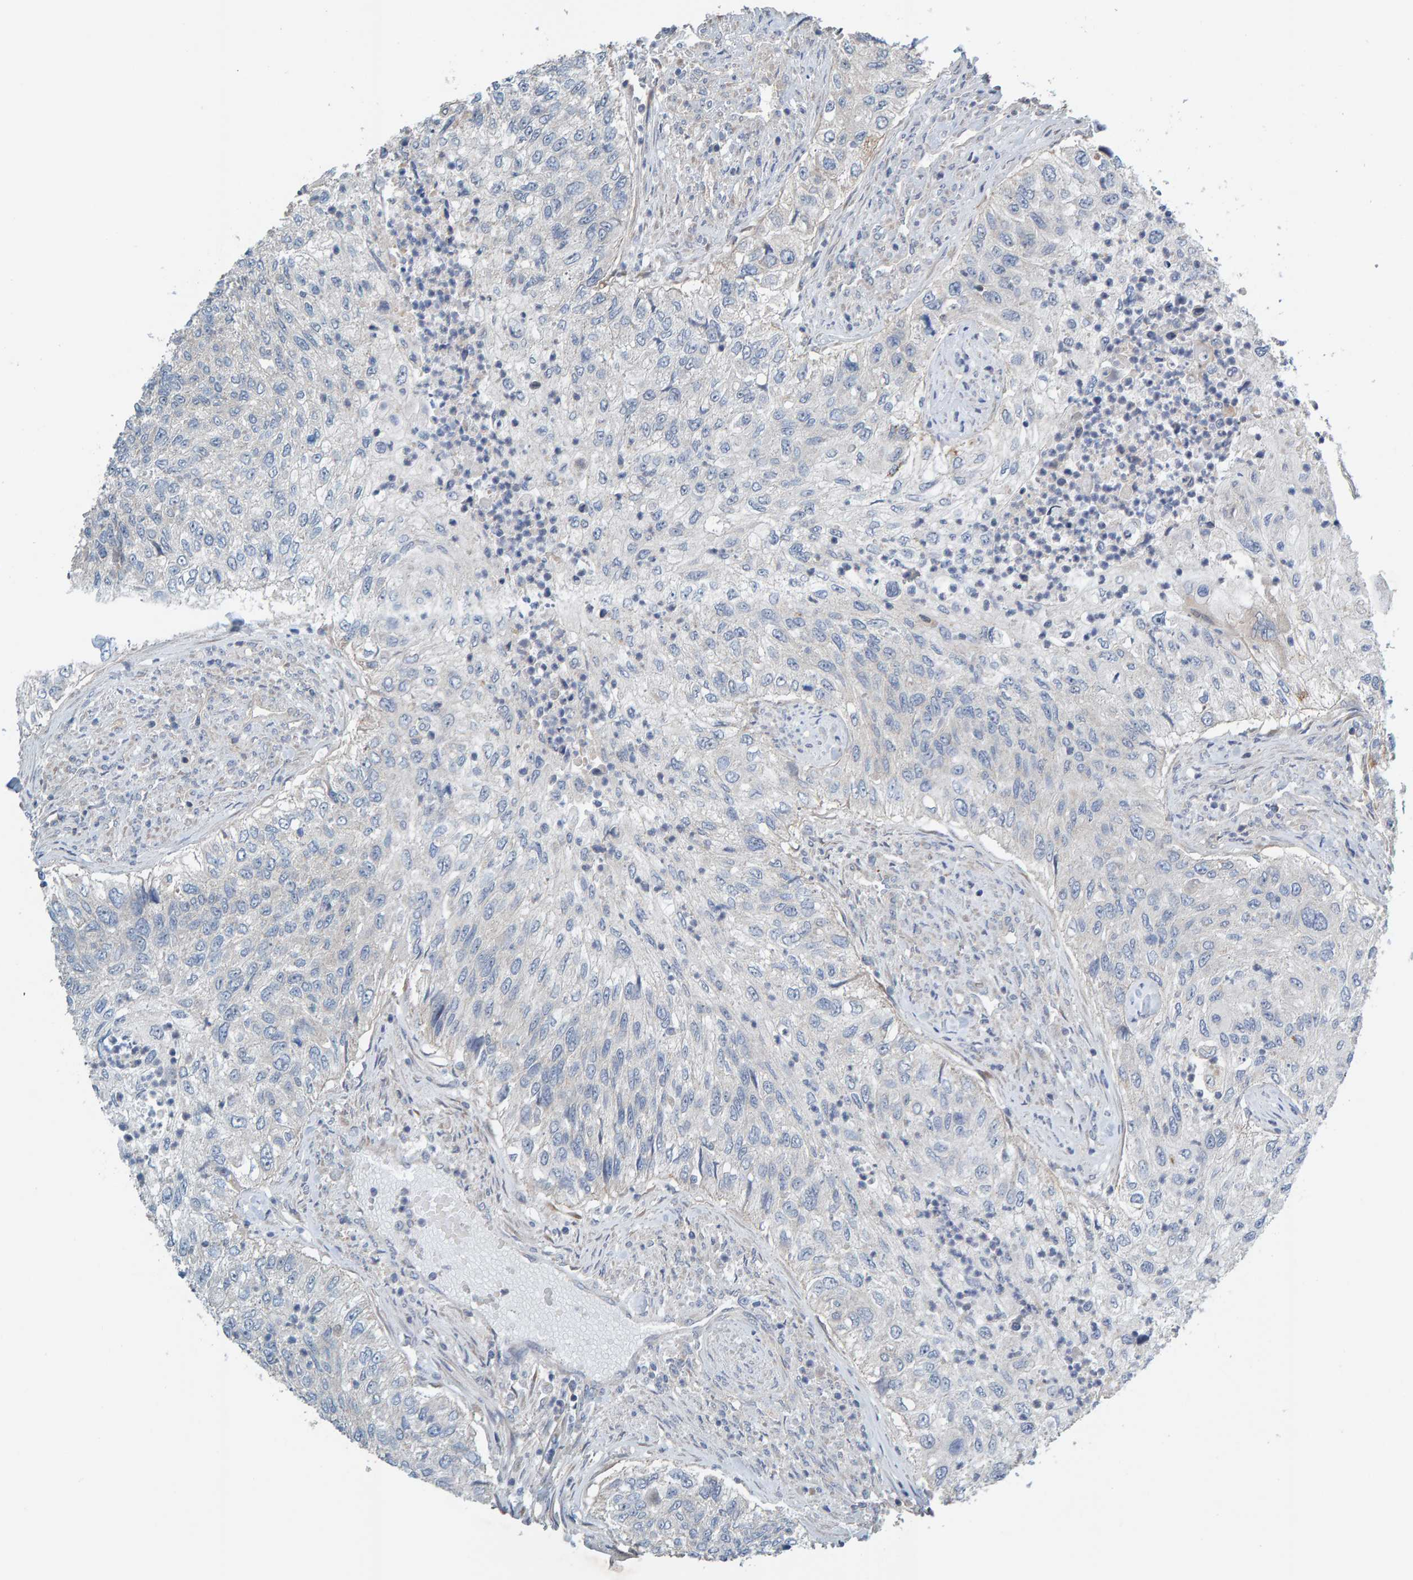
{"staining": {"intensity": "negative", "quantity": "none", "location": "none"}, "tissue": "urothelial cancer", "cell_type": "Tumor cells", "image_type": "cancer", "snomed": [{"axis": "morphology", "description": "Urothelial carcinoma, High grade"}, {"axis": "topography", "description": "Urinary bladder"}], "caption": "IHC histopathology image of human urothelial carcinoma (high-grade) stained for a protein (brown), which demonstrates no staining in tumor cells.", "gene": "CCM2", "patient": {"sex": "female", "age": 60}}